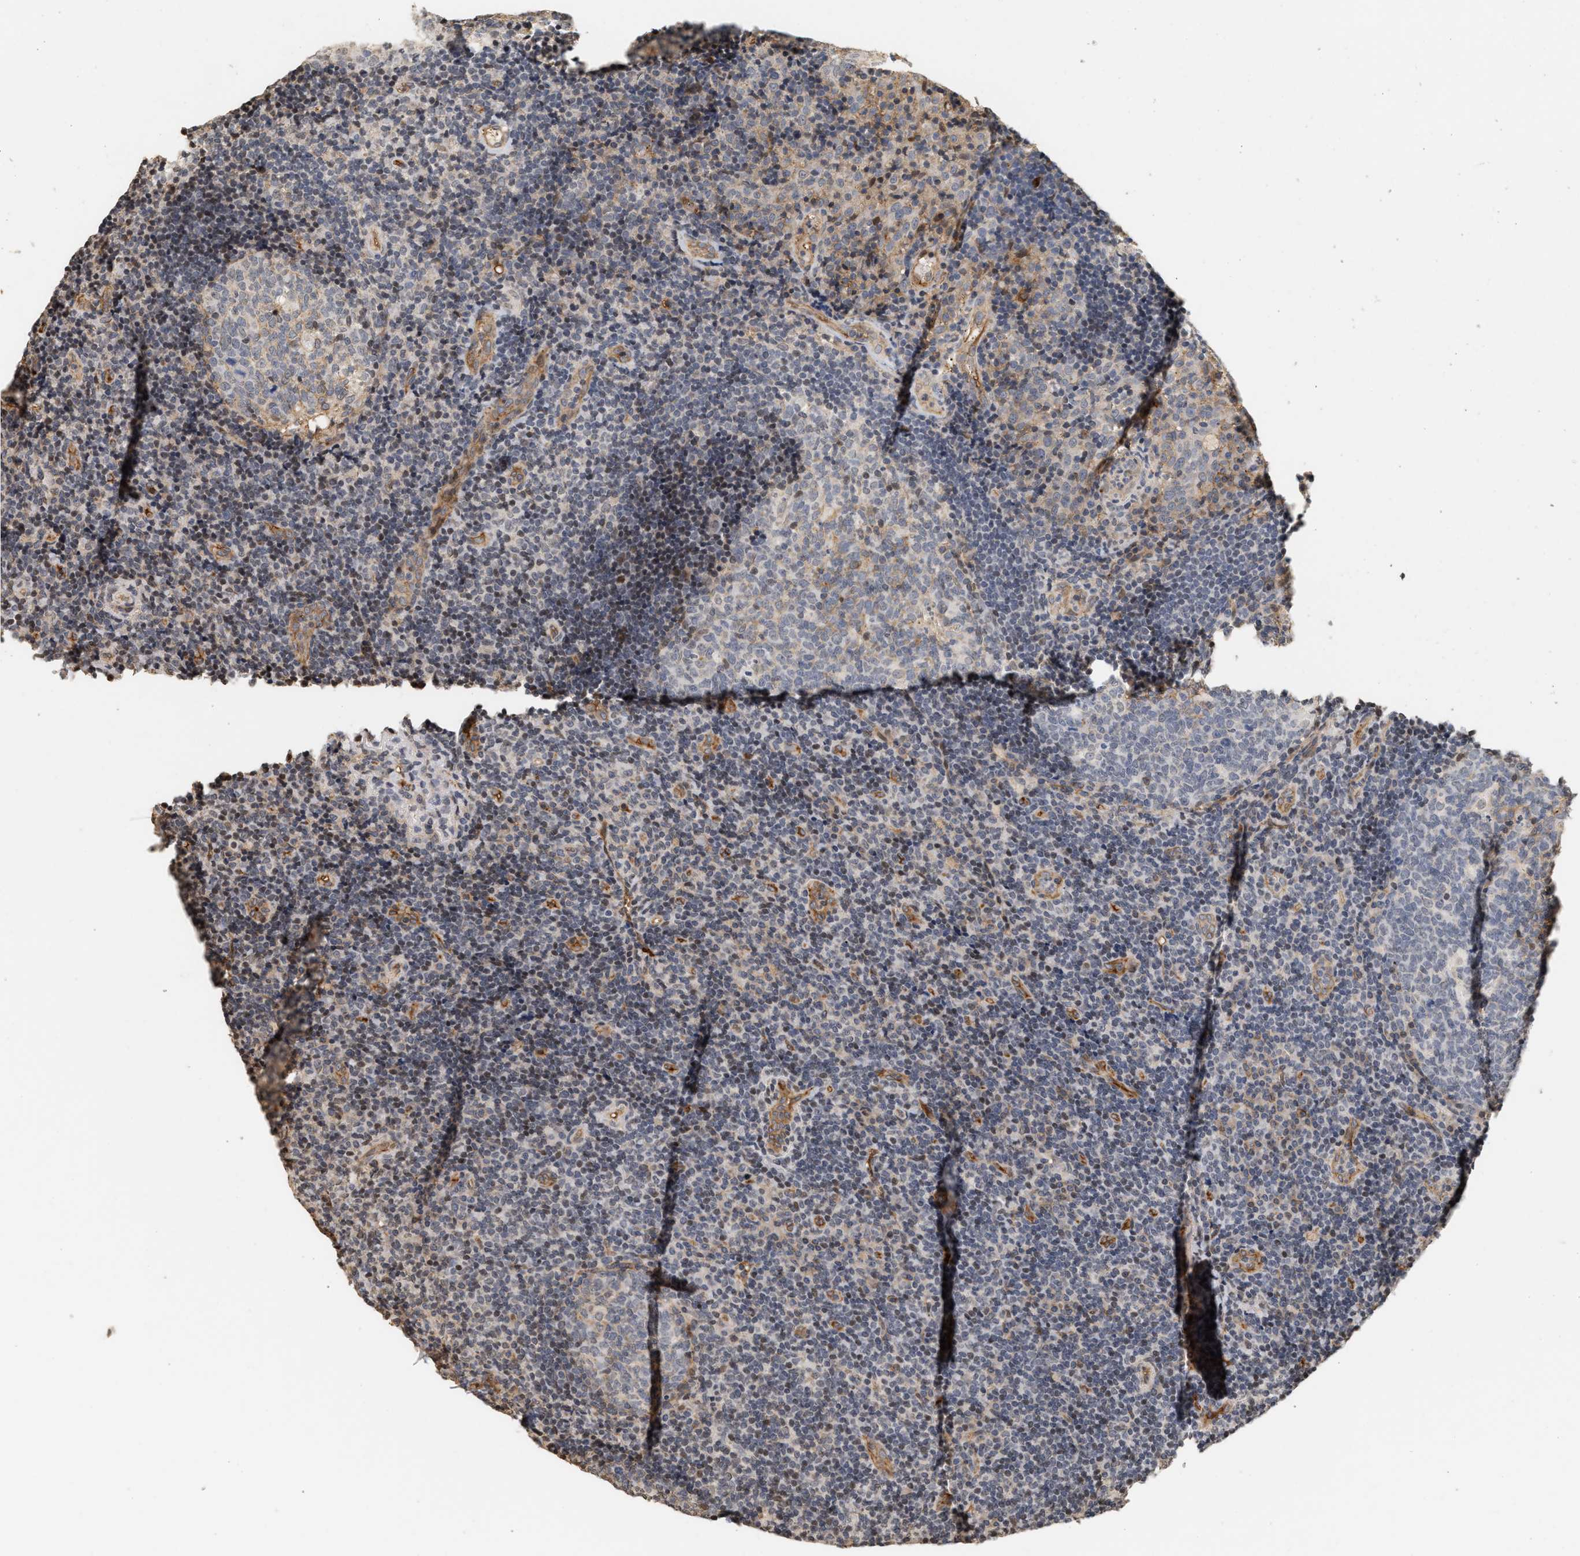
{"staining": {"intensity": "weak", "quantity": "<25%", "location": "cytoplasmic/membranous"}, "tissue": "tonsil", "cell_type": "Germinal center cells", "image_type": "normal", "snomed": [{"axis": "morphology", "description": "Normal tissue, NOS"}, {"axis": "topography", "description": "Tonsil"}], "caption": "Immunohistochemistry histopathology image of unremarkable tonsil stained for a protein (brown), which displays no staining in germinal center cells.", "gene": "PLXND1", "patient": {"sex": "female", "age": 40}}